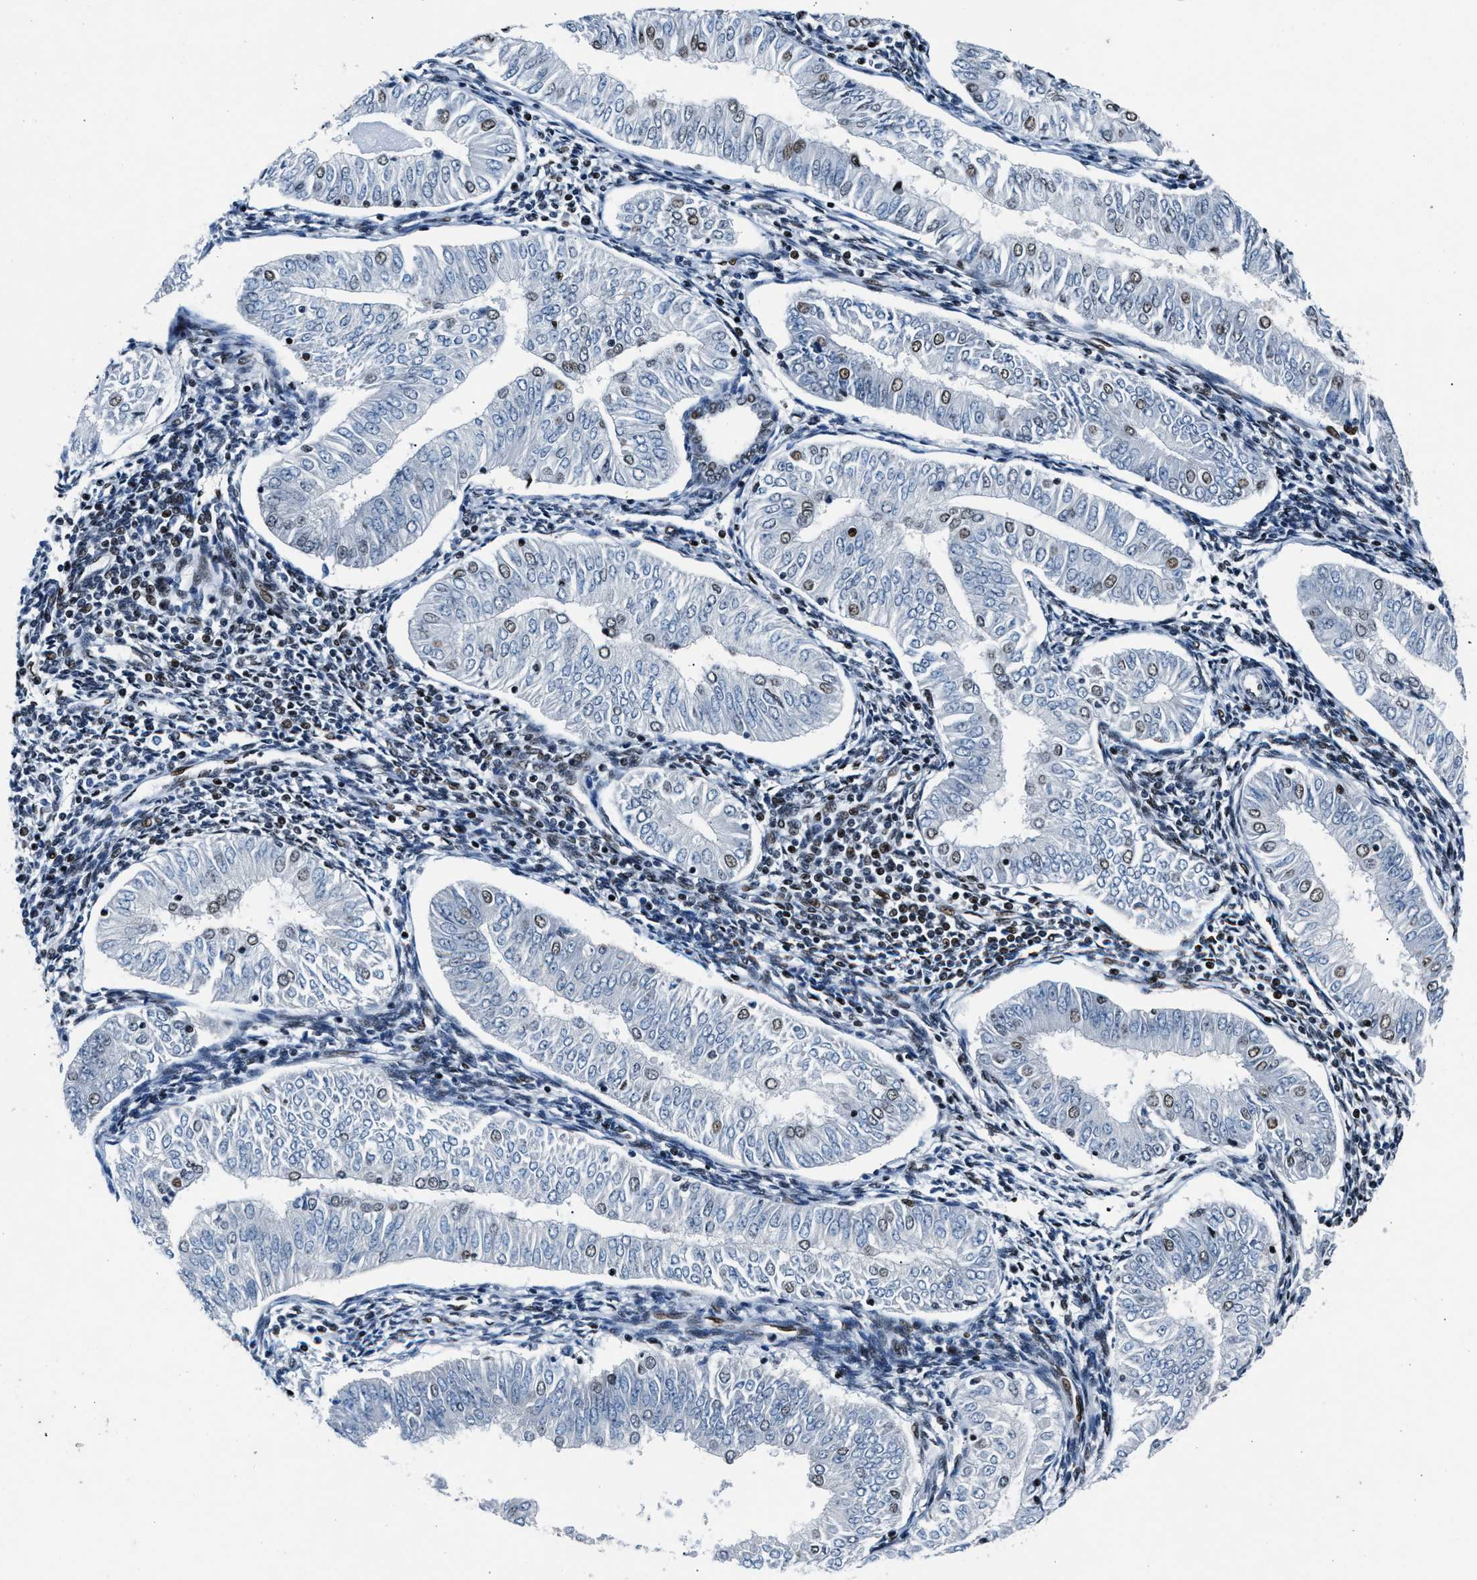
{"staining": {"intensity": "weak", "quantity": "<25%", "location": "nuclear"}, "tissue": "endometrial cancer", "cell_type": "Tumor cells", "image_type": "cancer", "snomed": [{"axis": "morphology", "description": "Normal tissue, NOS"}, {"axis": "morphology", "description": "Adenocarcinoma, NOS"}, {"axis": "topography", "description": "Endometrium"}], "caption": "There is no significant positivity in tumor cells of endometrial cancer (adenocarcinoma).", "gene": "PRRC2B", "patient": {"sex": "female", "age": 53}}